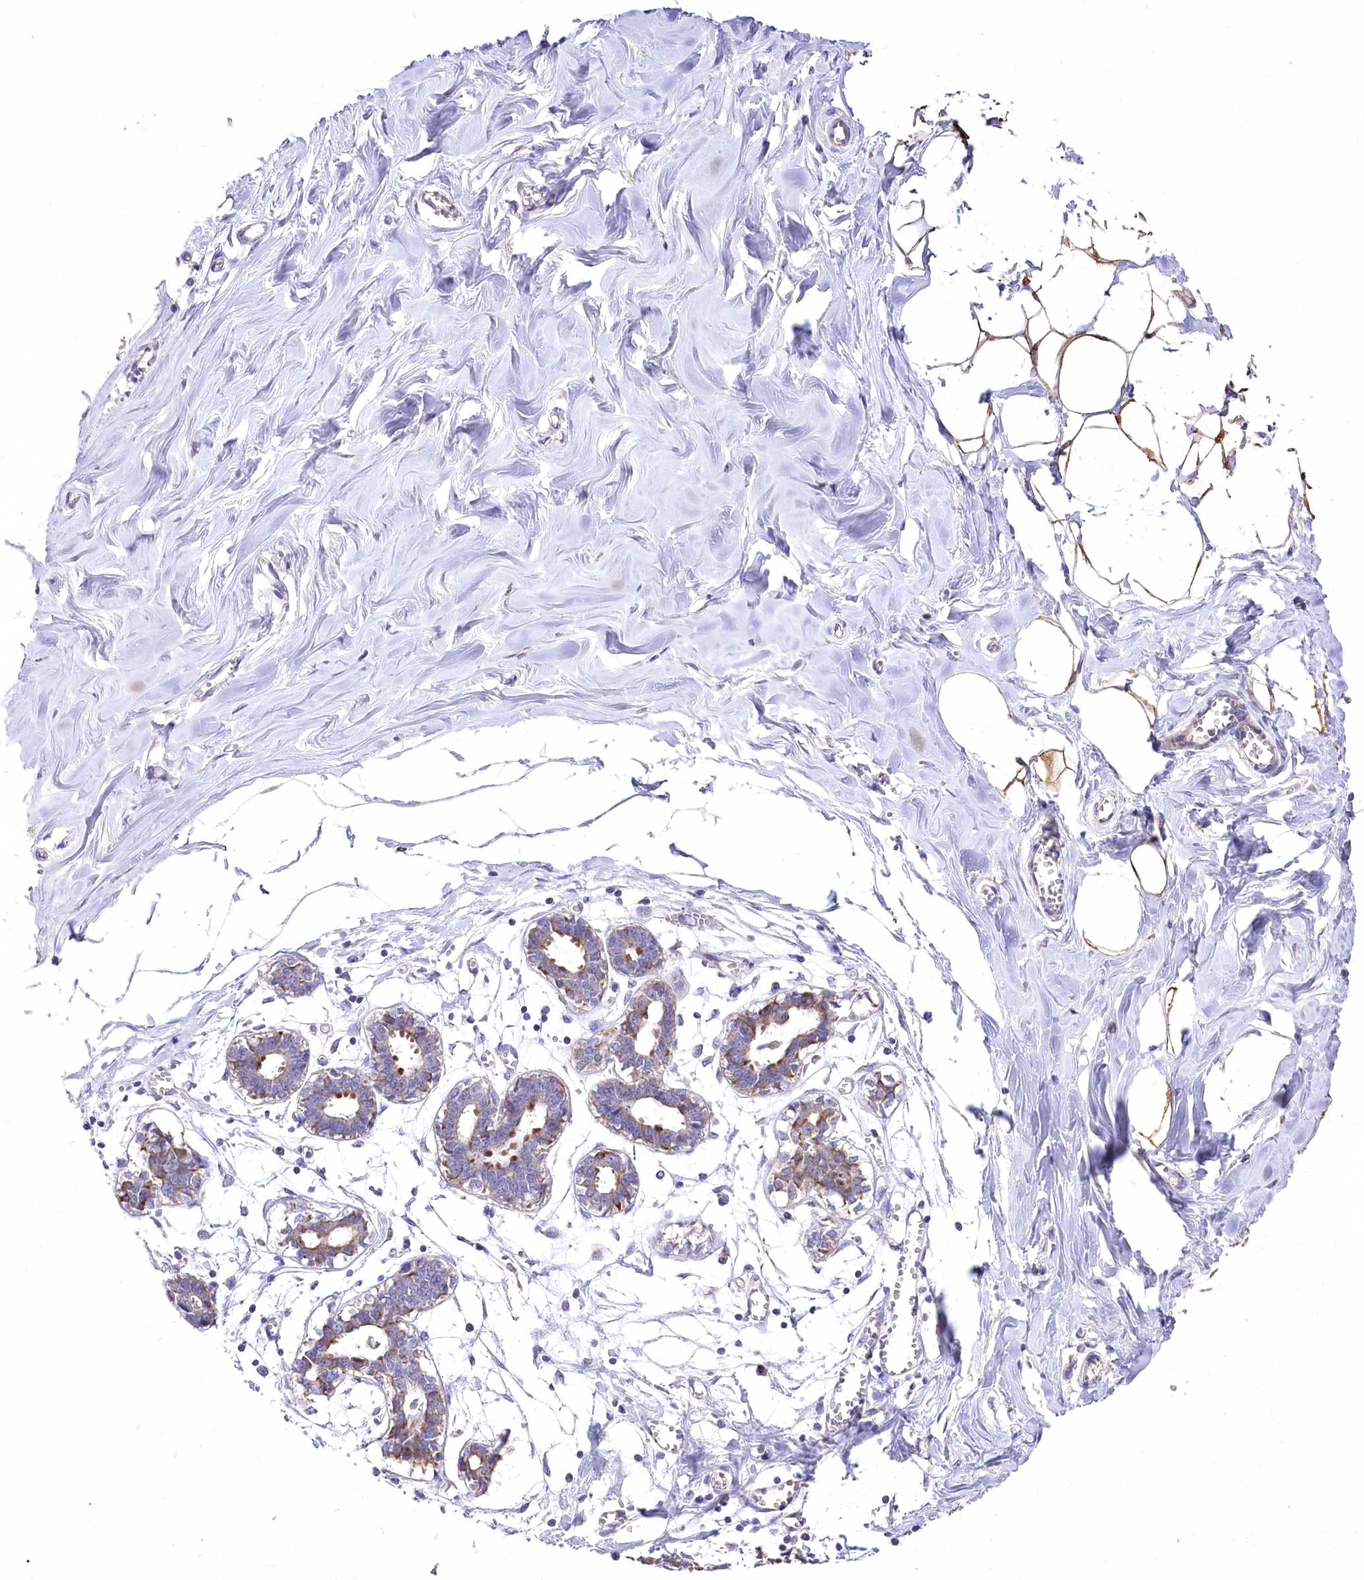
{"staining": {"intensity": "moderate", "quantity": ">75%", "location": "cytoplasmic/membranous,nuclear"}, "tissue": "breast", "cell_type": "Adipocytes", "image_type": "normal", "snomed": [{"axis": "morphology", "description": "Normal tissue, NOS"}, {"axis": "topography", "description": "Breast"}], "caption": "Breast stained for a protein (brown) shows moderate cytoplasmic/membranous,nuclear positive positivity in about >75% of adipocytes.", "gene": "PTER", "patient": {"sex": "female", "age": 27}}